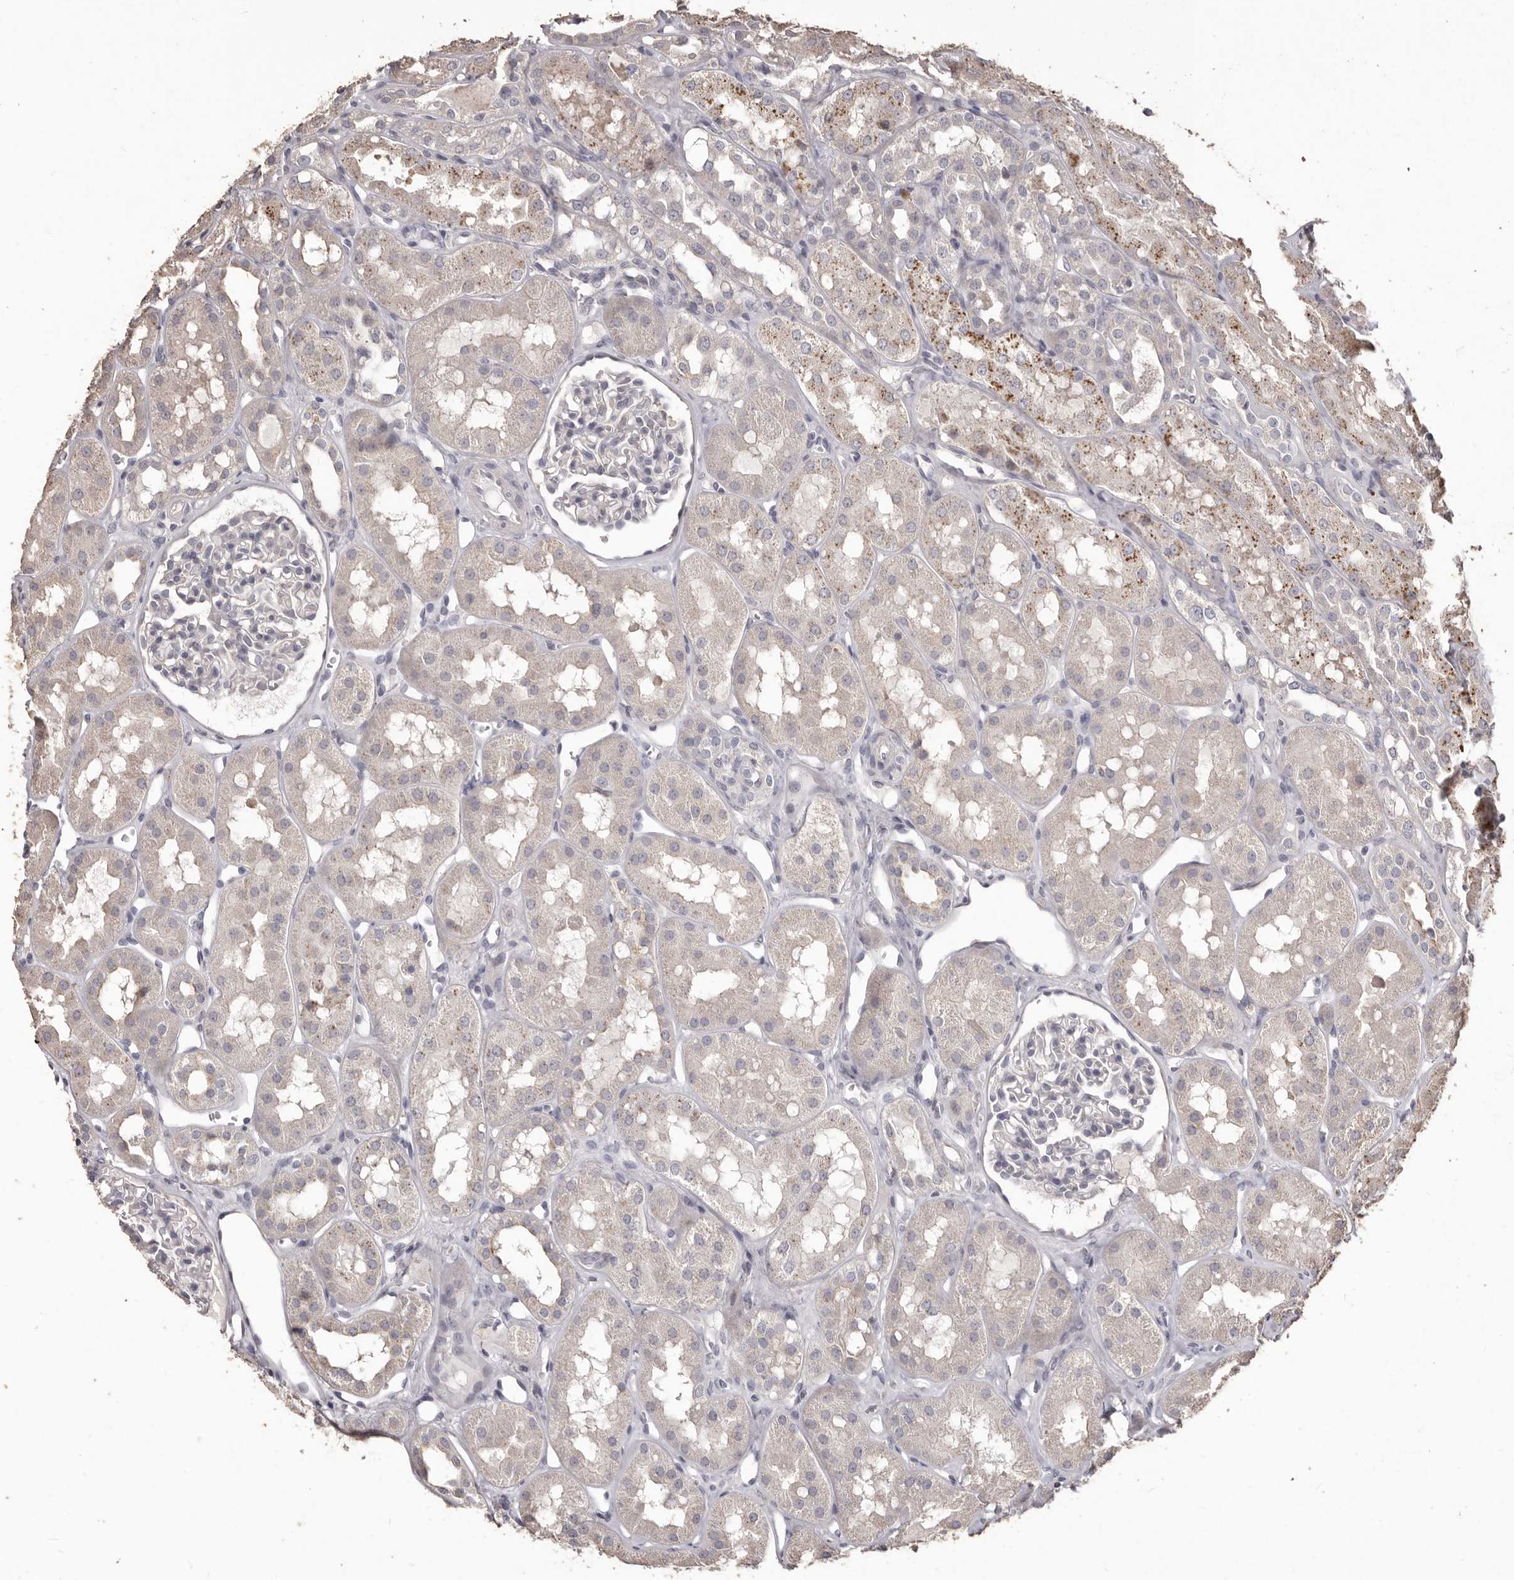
{"staining": {"intensity": "negative", "quantity": "none", "location": "none"}, "tissue": "kidney", "cell_type": "Cells in glomeruli", "image_type": "normal", "snomed": [{"axis": "morphology", "description": "Normal tissue, NOS"}, {"axis": "topography", "description": "Kidney"}], "caption": "The micrograph demonstrates no significant staining in cells in glomeruli of kidney. (Immunohistochemistry (ihc), brightfield microscopy, high magnification).", "gene": "PRSS27", "patient": {"sex": "male", "age": 16}}